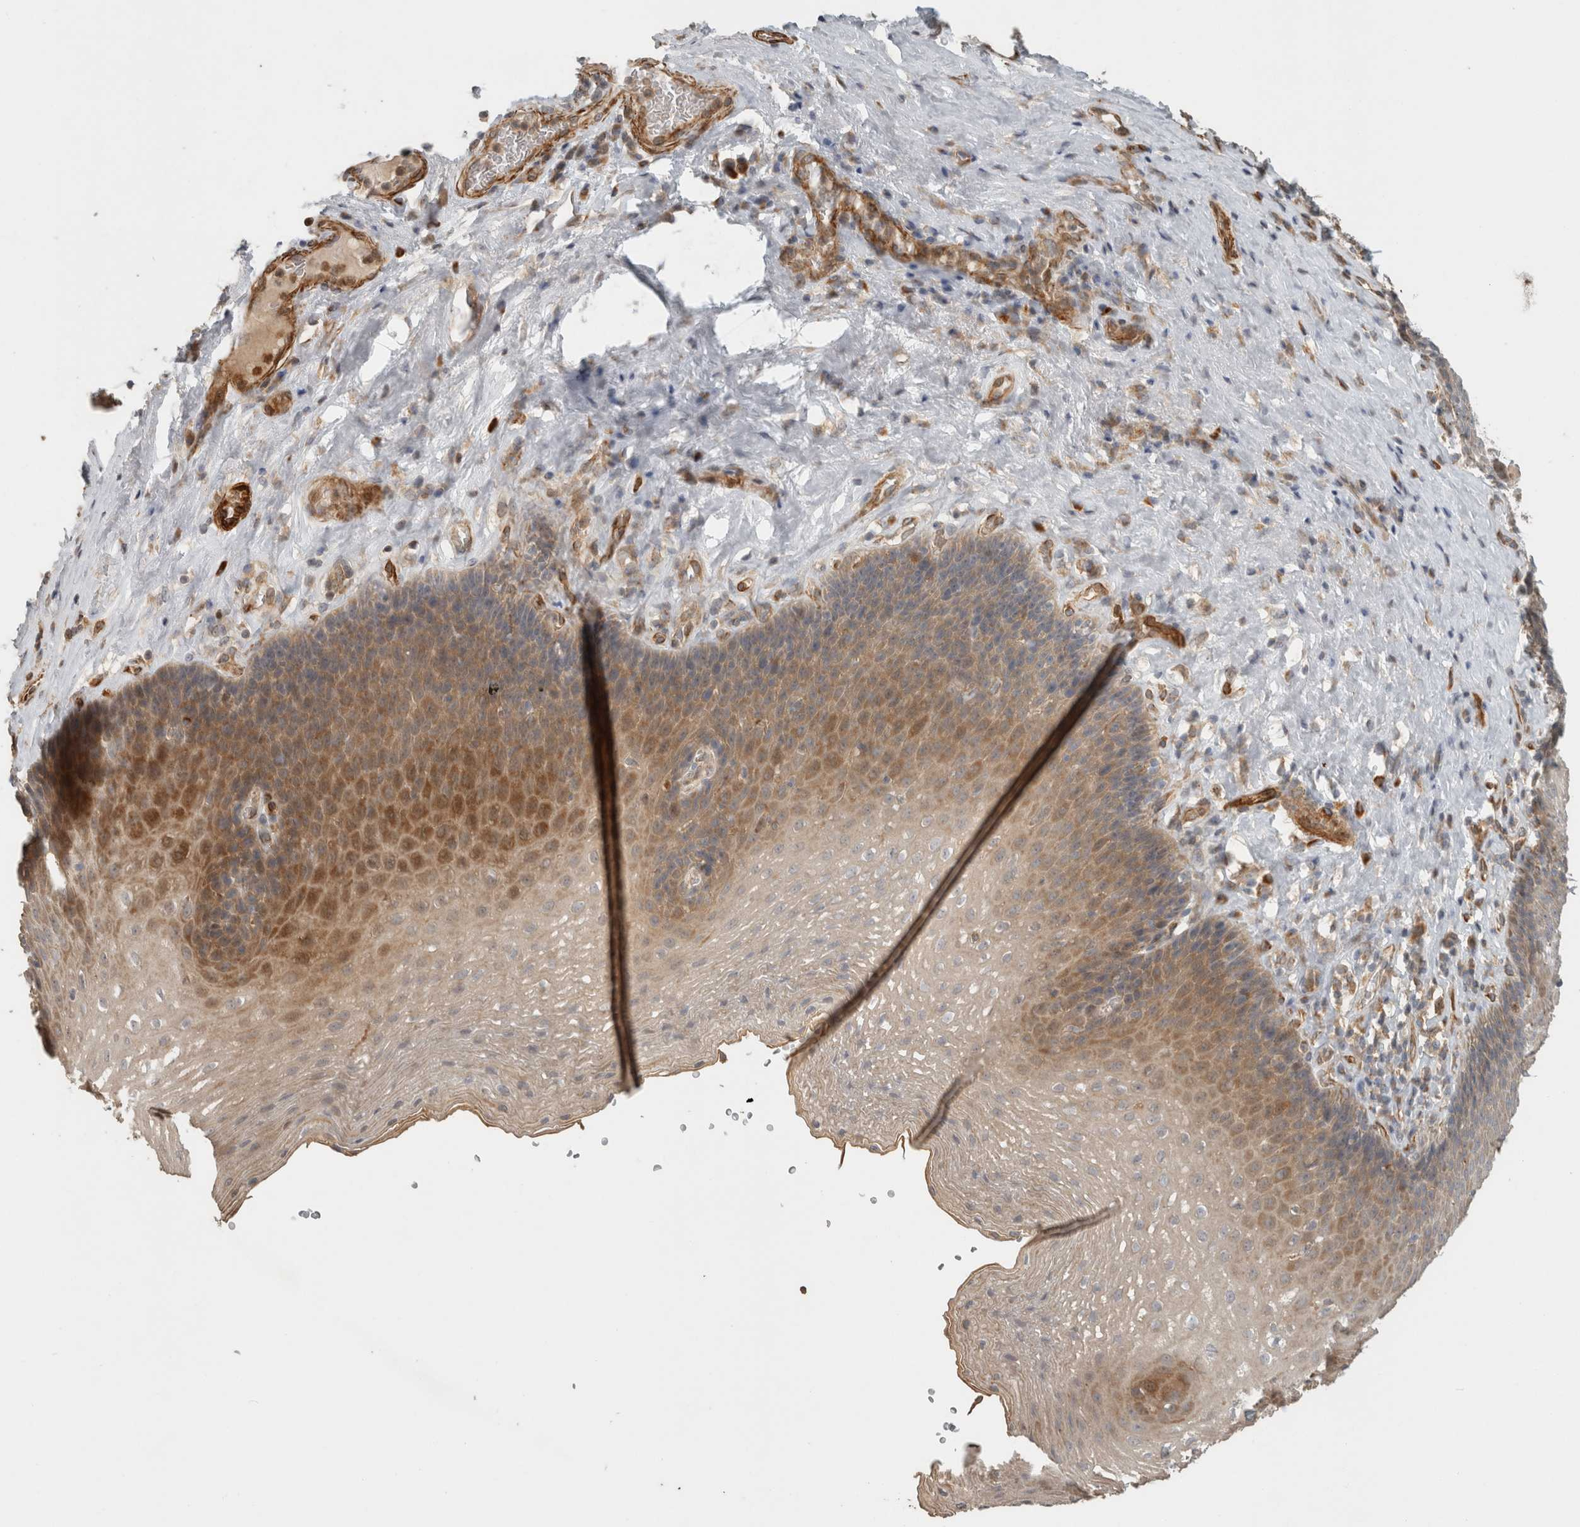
{"staining": {"intensity": "moderate", "quantity": "25%-75%", "location": "cytoplasmic/membranous"}, "tissue": "esophagus", "cell_type": "Squamous epithelial cells", "image_type": "normal", "snomed": [{"axis": "morphology", "description": "Normal tissue, NOS"}, {"axis": "topography", "description": "Esophagus"}], "caption": "Esophagus stained with DAB IHC demonstrates medium levels of moderate cytoplasmic/membranous expression in about 25%-75% of squamous epithelial cells. (DAB IHC, brown staining for protein, blue staining for nuclei).", "gene": "SIPA1L2", "patient": {"sex": "female", "age": 66}}